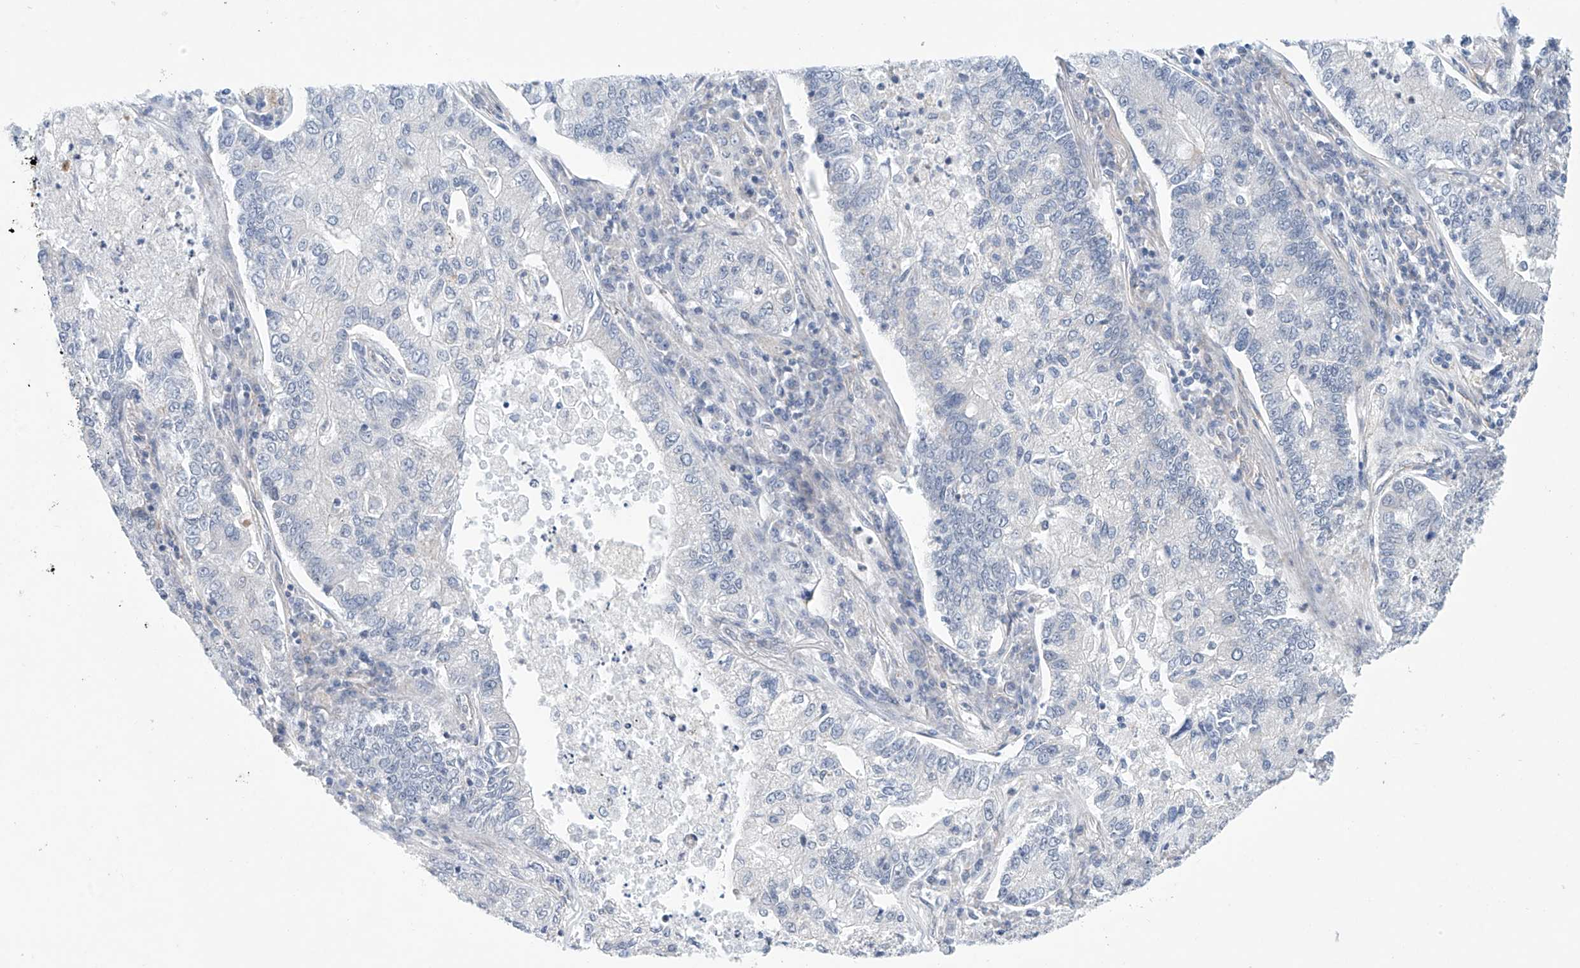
{"staining": {"intensity": "negative", "quantity": "none", "location": "none"}, "tissue": "lung cancer", "cell_type": "Tumor cells", "image_type": "cancer", "snomed": [{"axis": "morphology", "description": "Adenocarcinoma, NOS"}, {"axis": "topography", "description": "Lung"}], "caption": "This histopathology image is of adenocarcinoma (lung) stained with immunohistochemistry (IHC) to label a protein in brown with the nuclei are counter-stained blue. There is no expression in tumor cells.", "gene": "ABHD13", "patient": {"sex": "male", "age": 49}}